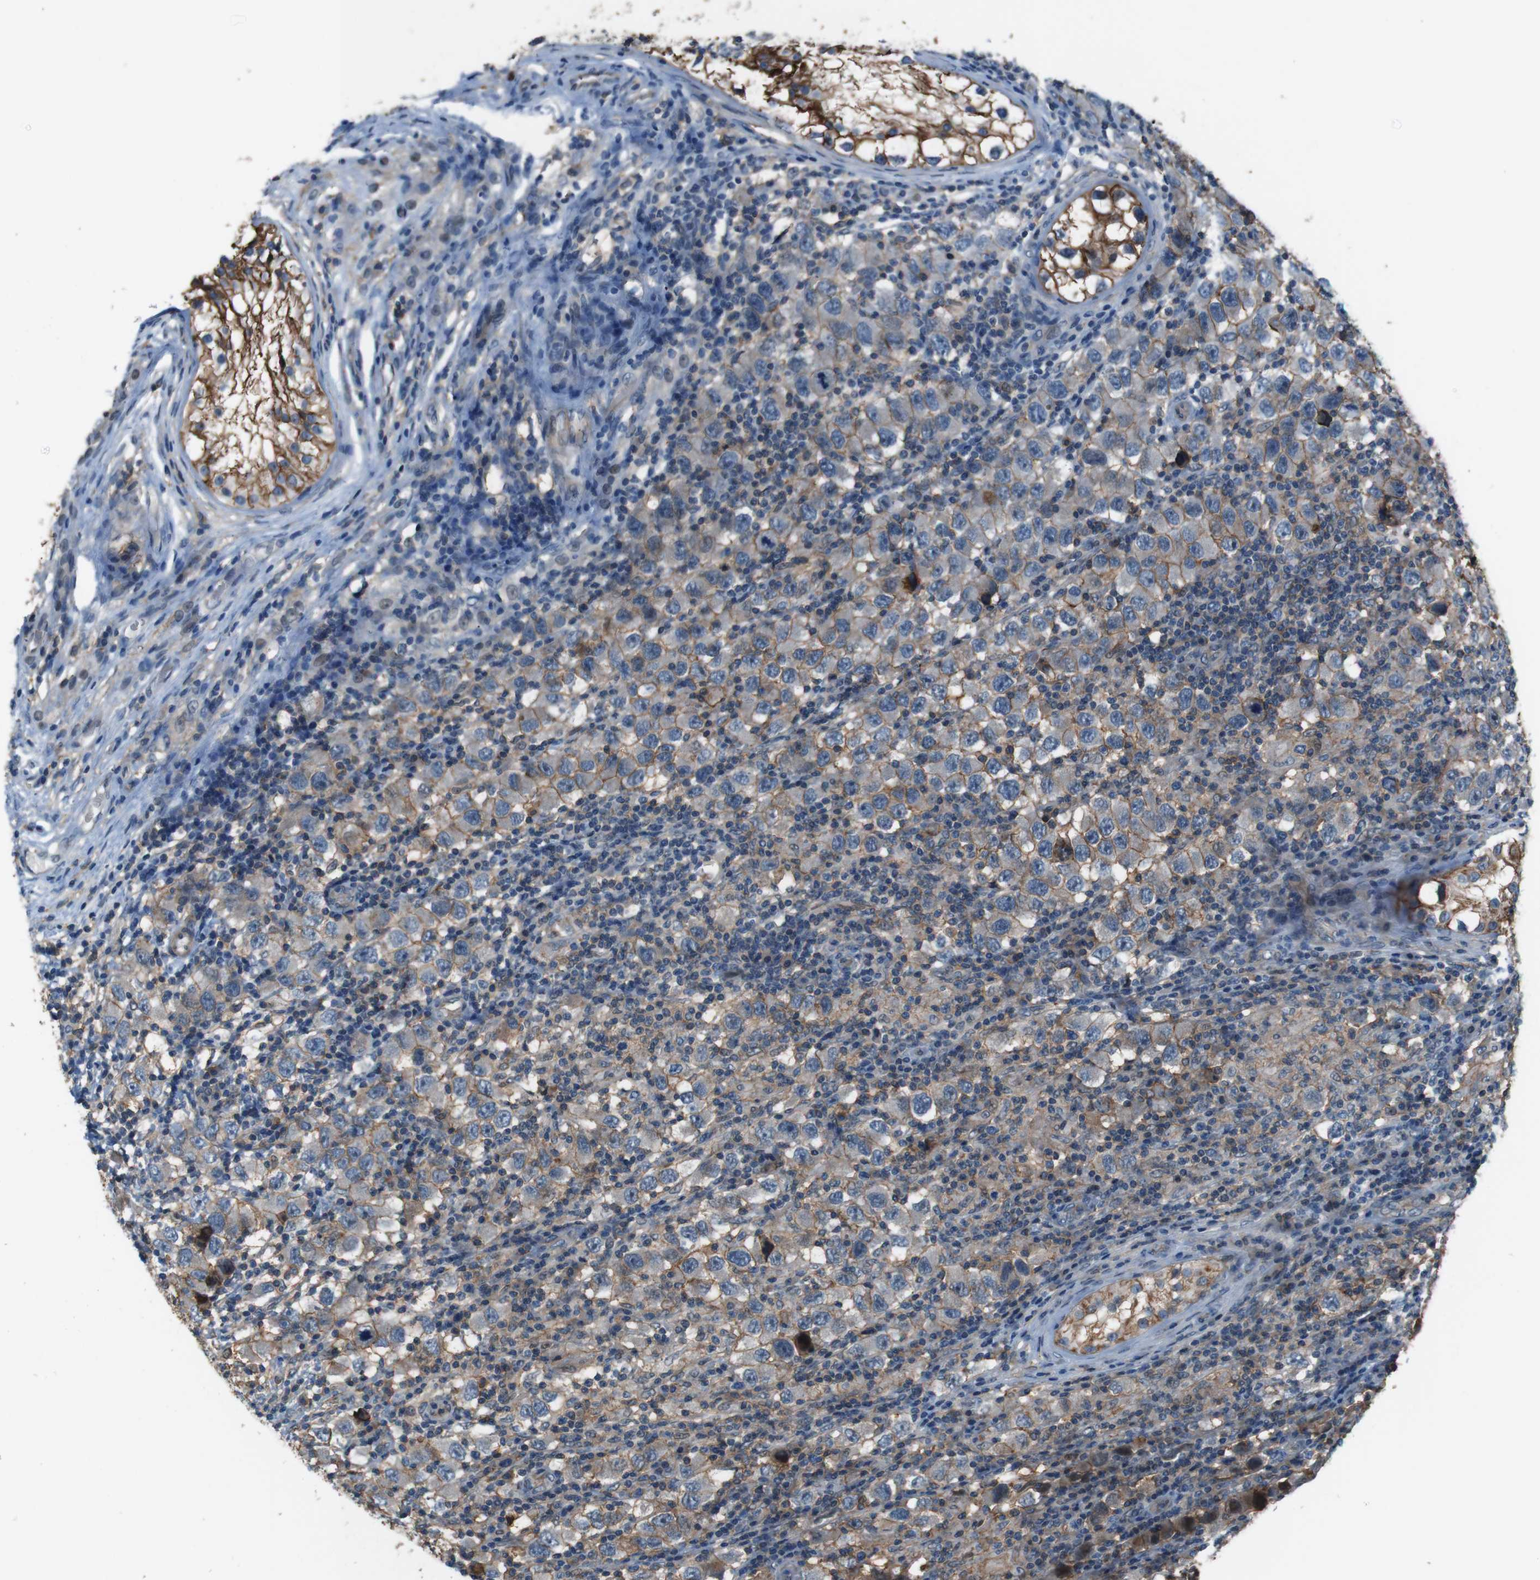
{"staining": {"intensity": "moderate", "quantity": ">75%", "location": "cytoplasmic/membranous"}, "tissue": "testis cancer", "cell_type": "Tumor cells", "image_type": "cancer", "snomed": [{"axis": "morphology", "description": "Carcinoma, Embryonal, NOS"}, {"axis": "topography", "description": "Testis"}], "caption": "High-power microscopy captured an immunohistochemistry image of testis cancer, revealing moderate cytoplasmic/membranous staining in approximately >75% of tumor cells.", "gene": "ATP2B1", "patient": {"sex": "male", "age": 21}}